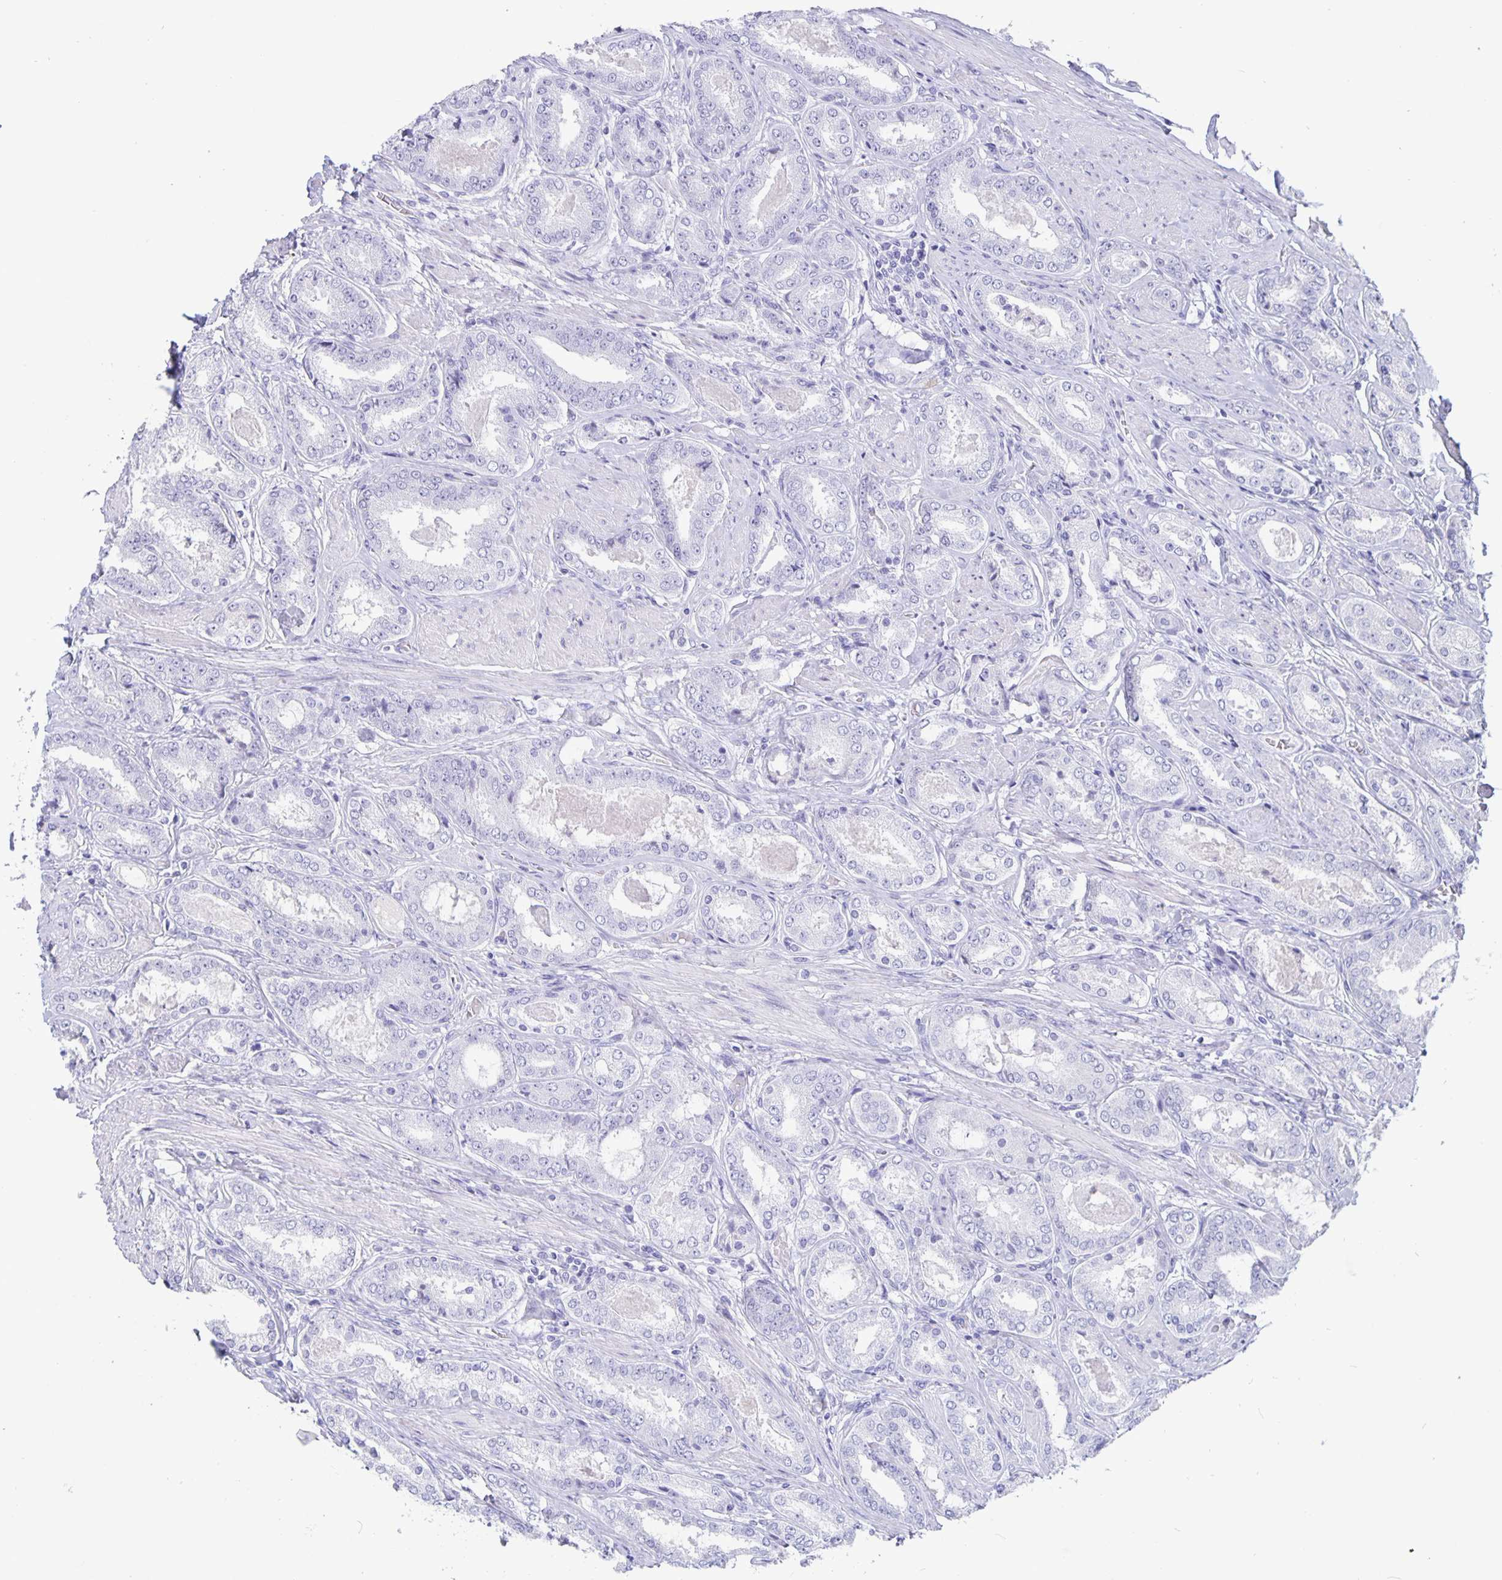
{"staining": {"intensity": "negative", "quantity": "none", "location": "none"}, "tissue": "prostate cancer", "cell_type": "Tumor cells", "image_type": "cancer", "snomed": [{"axis": "morphology", "description": "Adenocarcinoma, High grade"}, {"axis": "topography", "description": "Prostate"}], "caption": "Histopathology image shows no significant protein staining in tumor cells of prostate adenocarcinoma (high-grade).", "gene": "BPIFA3", "patient": {"sex": "male", "age": 63}}